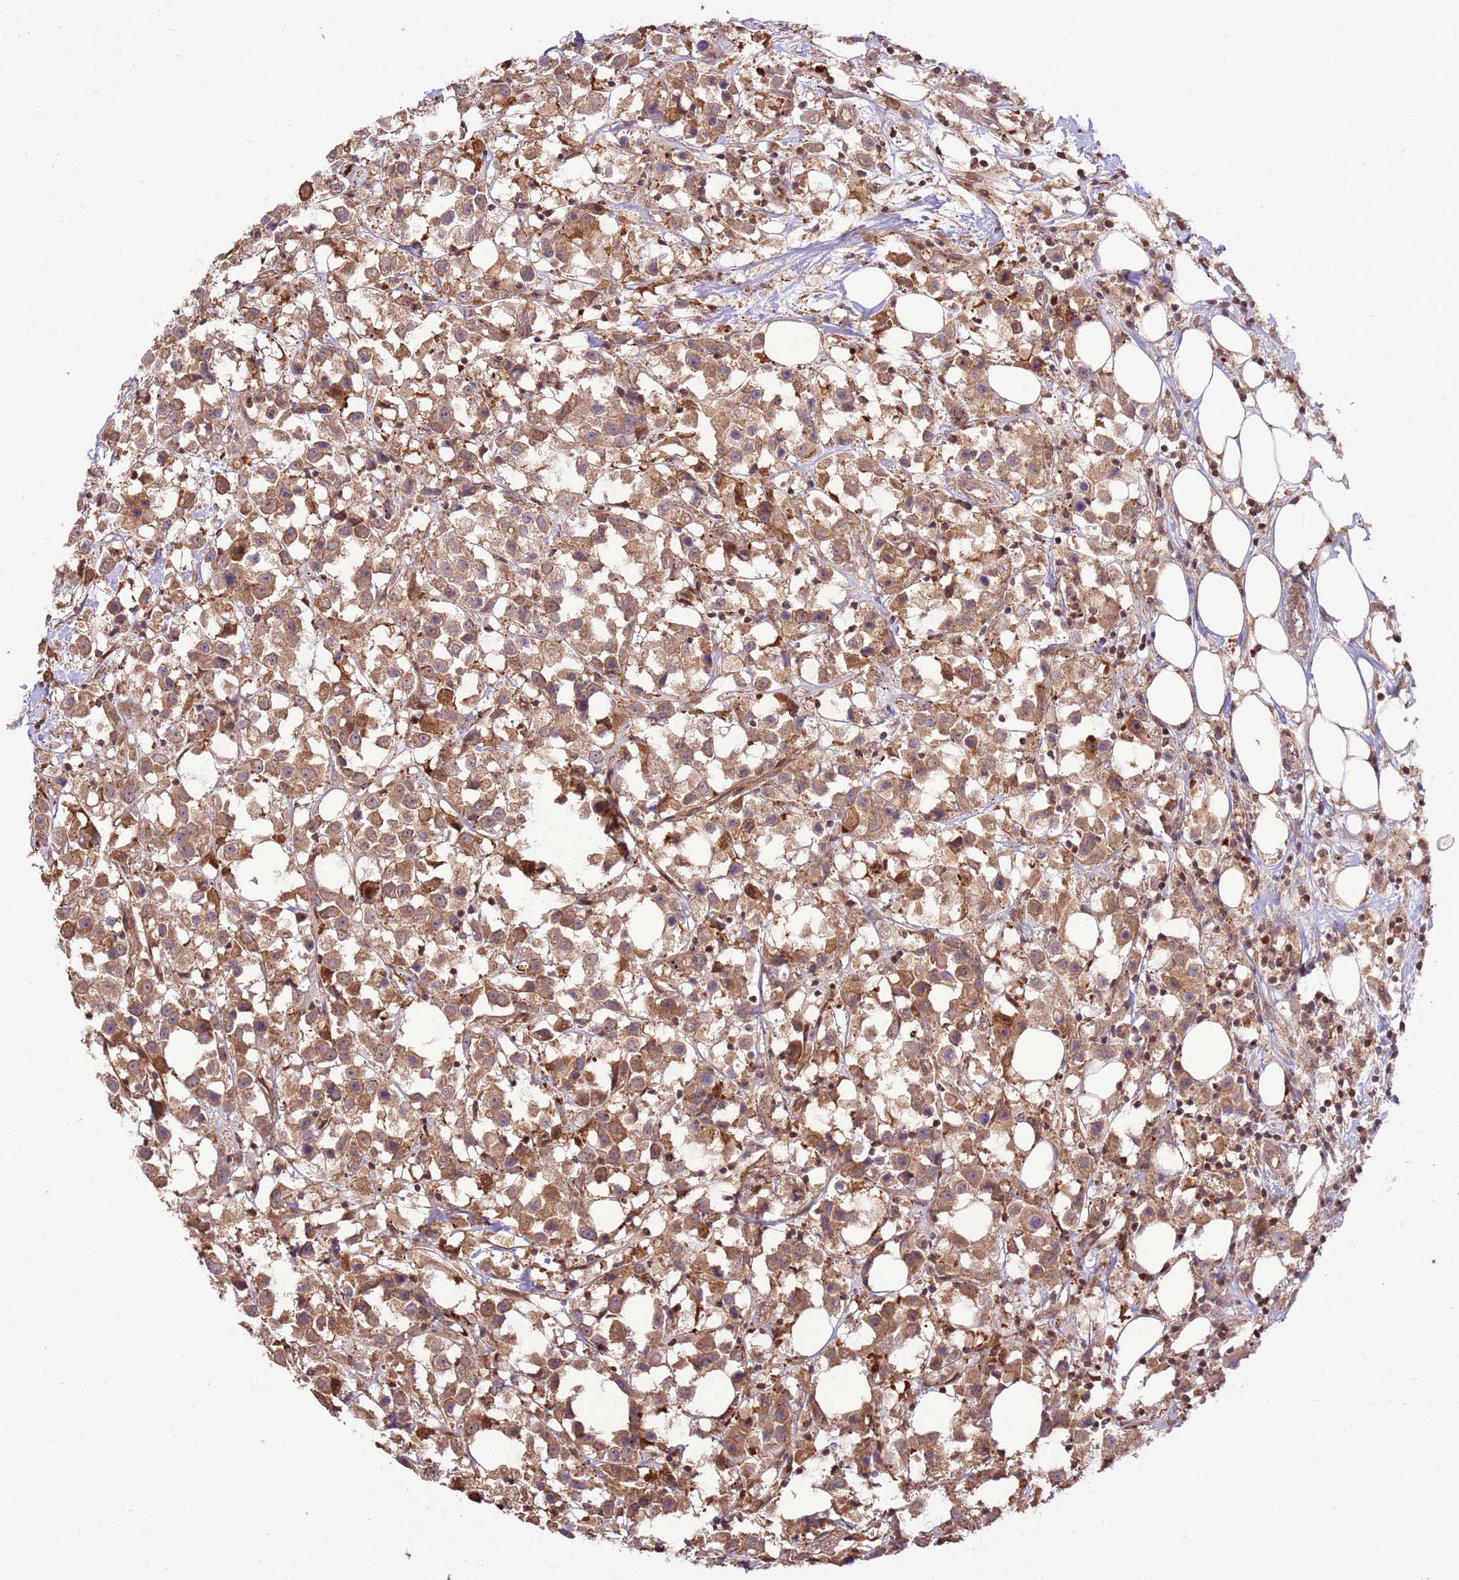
{"staining": {"intensity": "moderate", "quantity": ">75%", "location": "cytoplasmic/membranous"}, "tissue": "breast cancer", "cell_type": "Tumor cells", "image_type": "cancer", "snomed": [{"axis": "morphology", "description": "Duct carcinoma"}, {"axis": "topography", "description": "Breast"}], "caption": "Breast cancer stained with DAB immunohistochemistry (IHC) displays medium levels of moderate cytoplasmic/membranous staining in approximately >75% of tumor cells.", "gene": "CCDC112", "patient": {"sex": "female", "age": 61}}